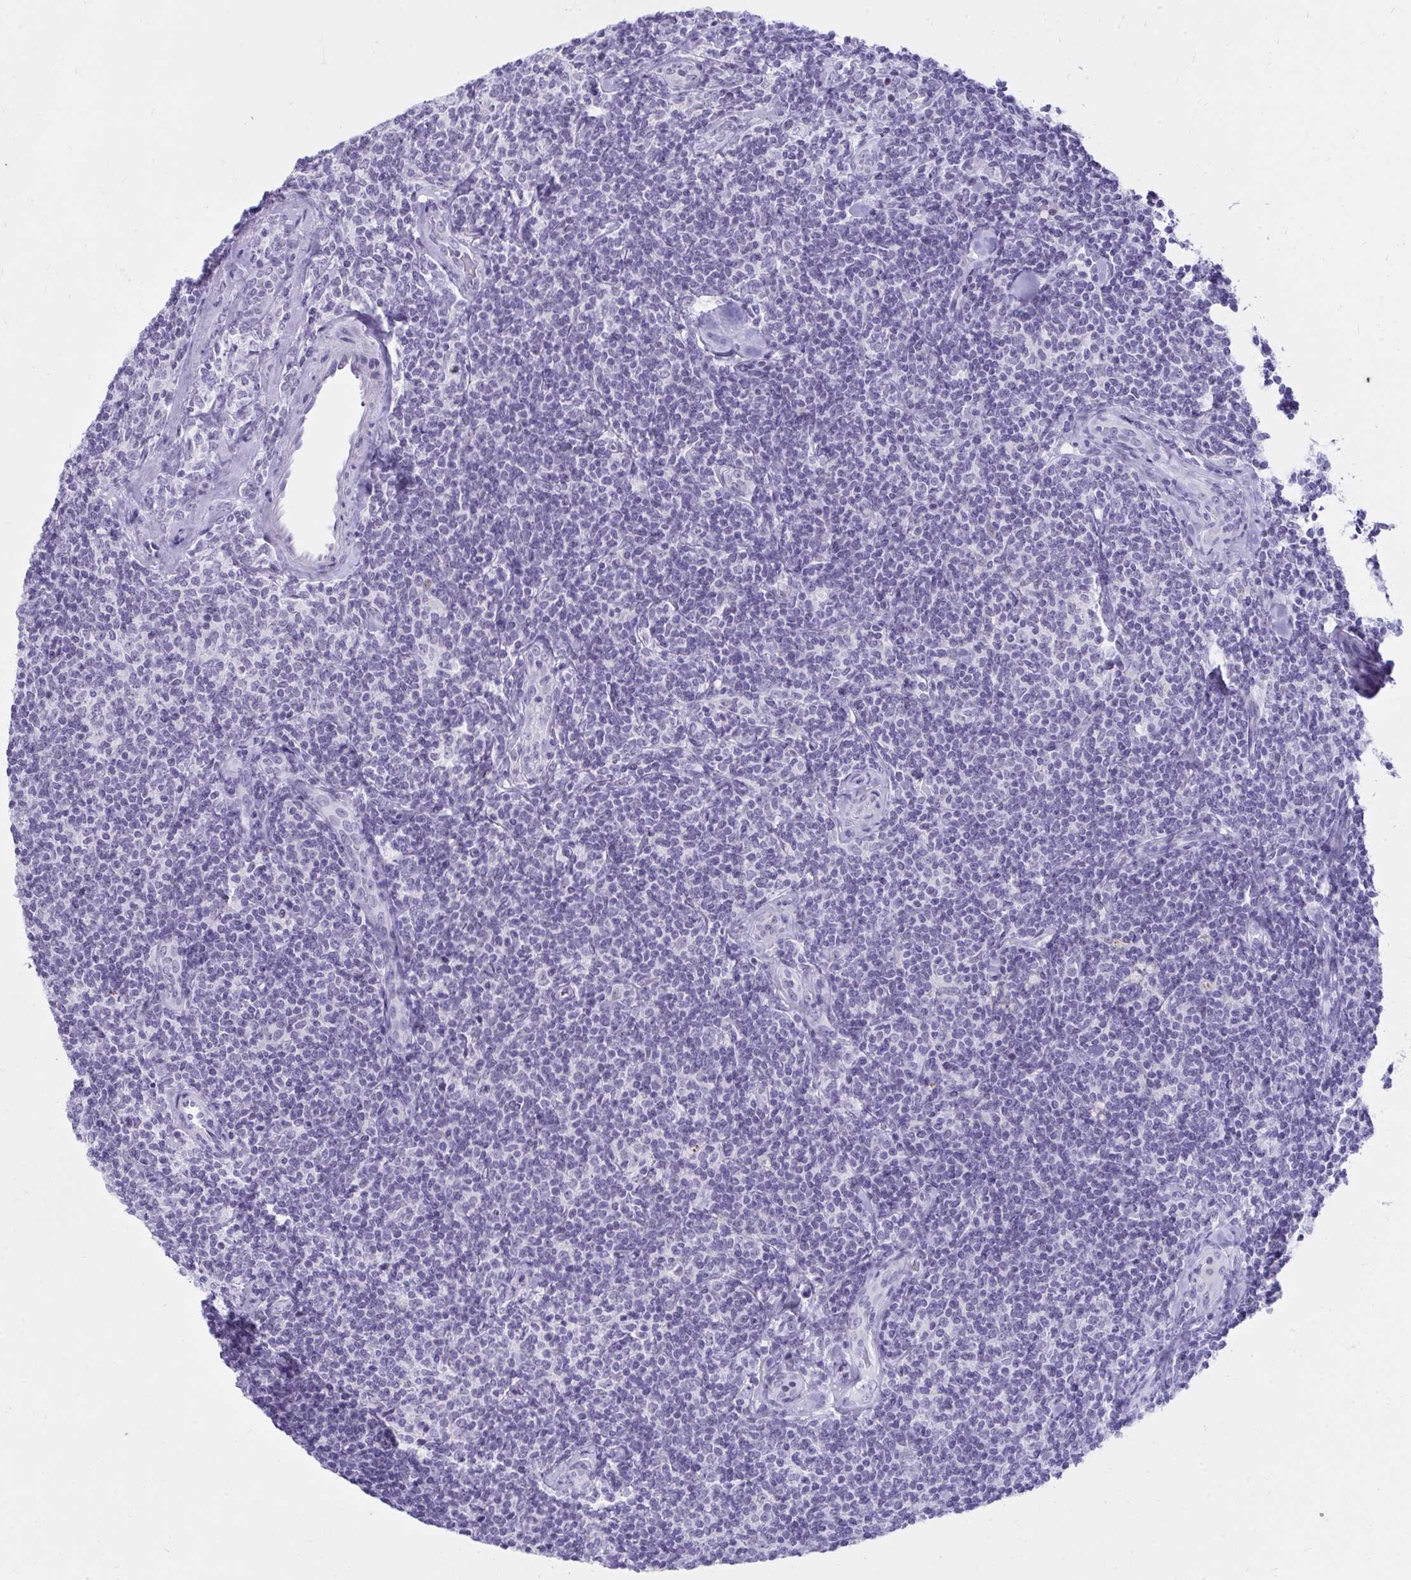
{"staining": {"intensity": "negative", "quantity": "none", "location": "none"}, "tissue": "lymphoma", "cell_type": "Tumor cells", "image_type": "cancer", "snomed": [{"axis": "morphology", "description": "Malignant lymphoma, non-Hodgkin's type, Low grade"}, {"axis": "topography", "description": "Lymph node"}], "caption": "The histopathology image exhibits no significant positivity in tumor cells of malignant lymphoma, non-Hodgkin's type (low-grade). (Brightfield microscopy of DAB immunohistochemistry at high magnification).", "gene": "OR5F1", "patient": {"sex": "female", "age": 56}}